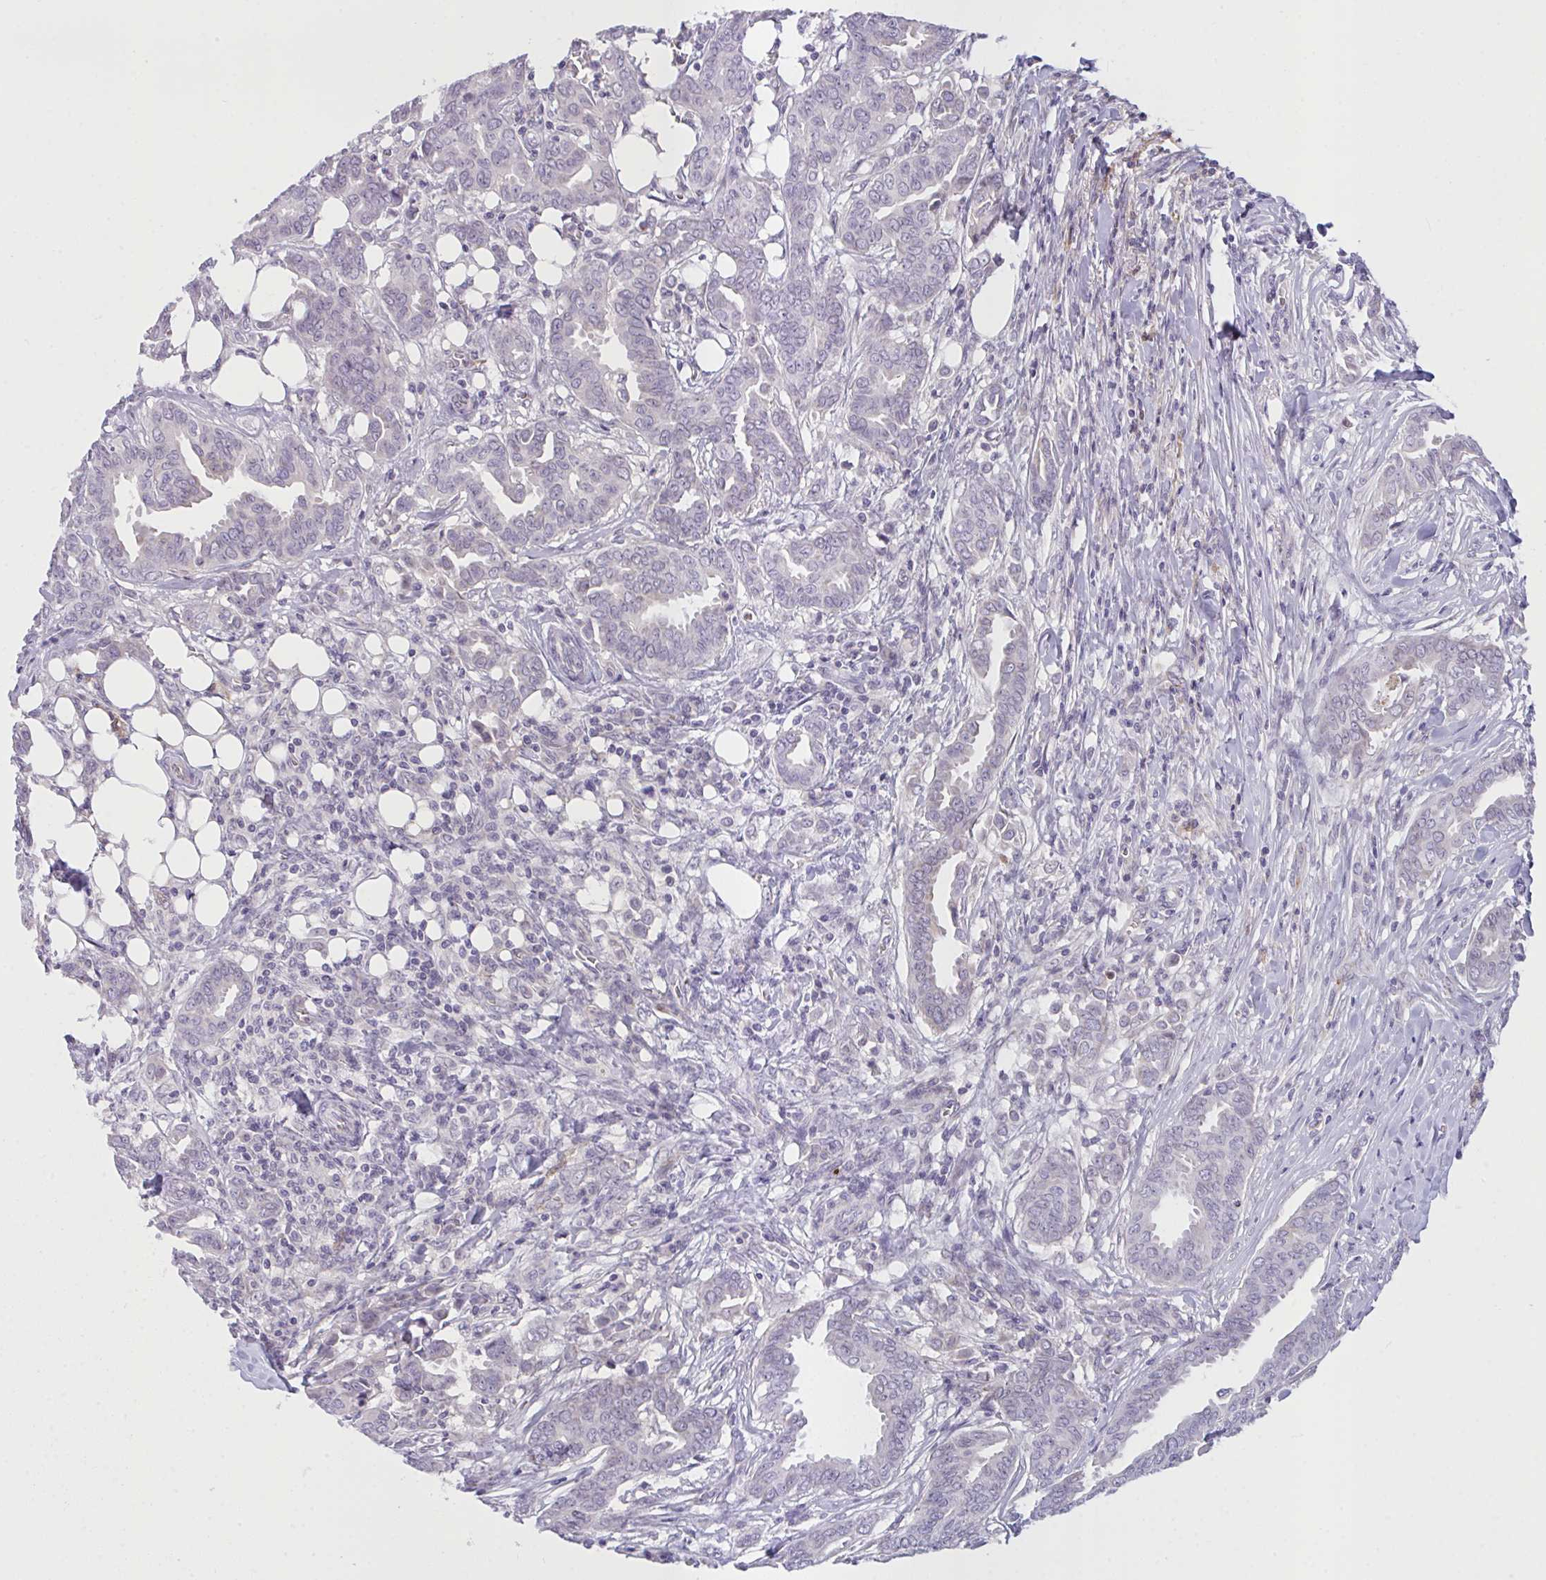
{"staining": {"intensity": "negative", "quantity": "none", "location": "none"}, "tissue": "breast cancer", "cell_type": "Tumor cells", "image_type": "cancer", "snomed": [{"axis": "morphology", "description": "Duct carcinoma"}, {"axis": "topography", "description": "Breast"}], "caption": "Immunohistochemical staining of human breast cancer (invasive ductal carcinoma) shows no significant positivity in tumor cells.", "gene": "SEMA6B", "patient": {"sex": "female", "age": 45}}